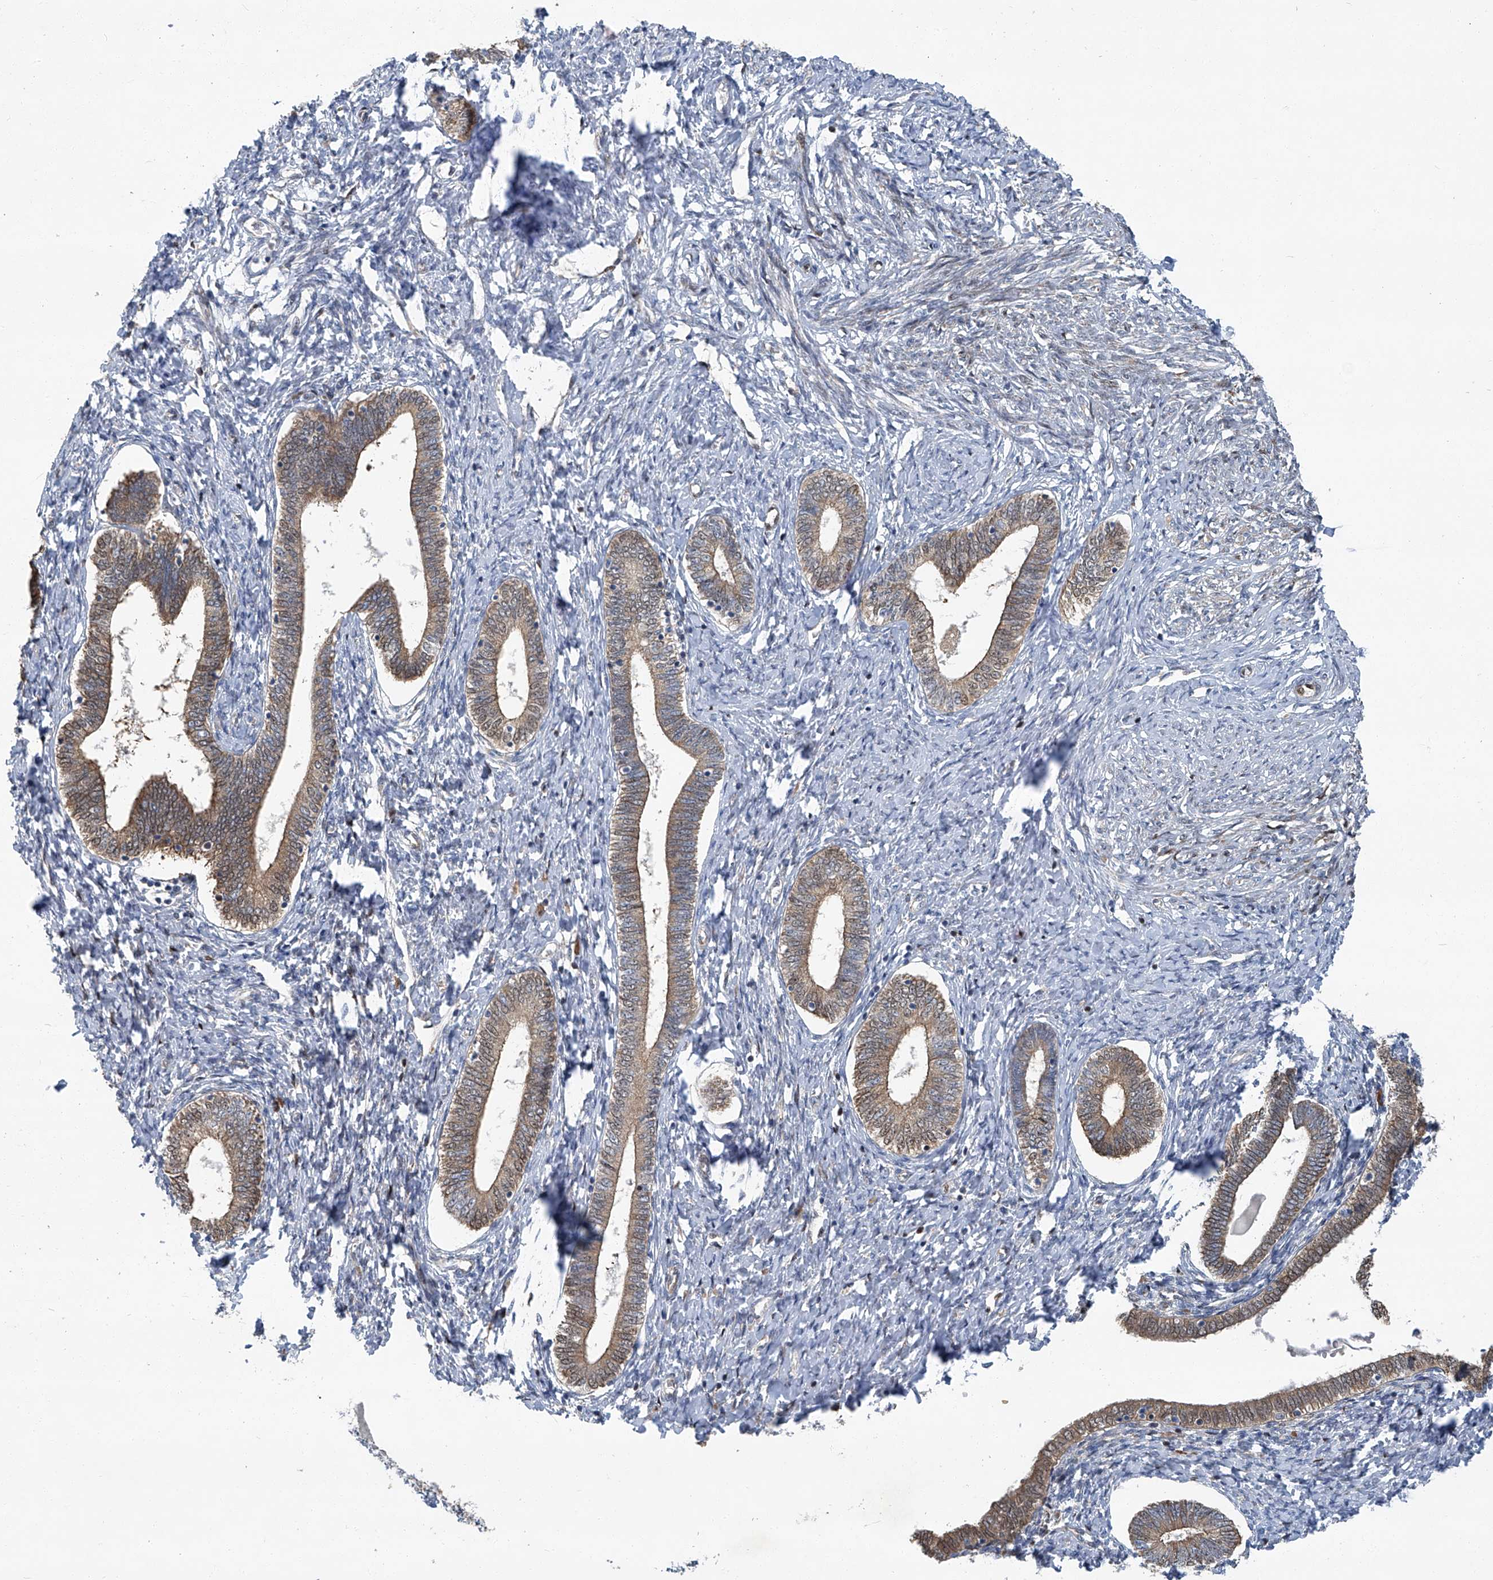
{"staining": {"intensity": "negative", "quantity": "none", "location": "none"}, "tissue": "endometrium", "cell_type": "Cells in endometrial stroma", "image_type": "normal", "snomed": [{"axis": "morphology", "description": "Normal tissue, NOS"}, {"axis": "topography", "description": "Endometrium"}], "caption": "The IHC image has no significant staining in cells in endometrial stroma of endometrium.", "gene": "GPR132", "patient": {"sex": "female", "age": 72}}